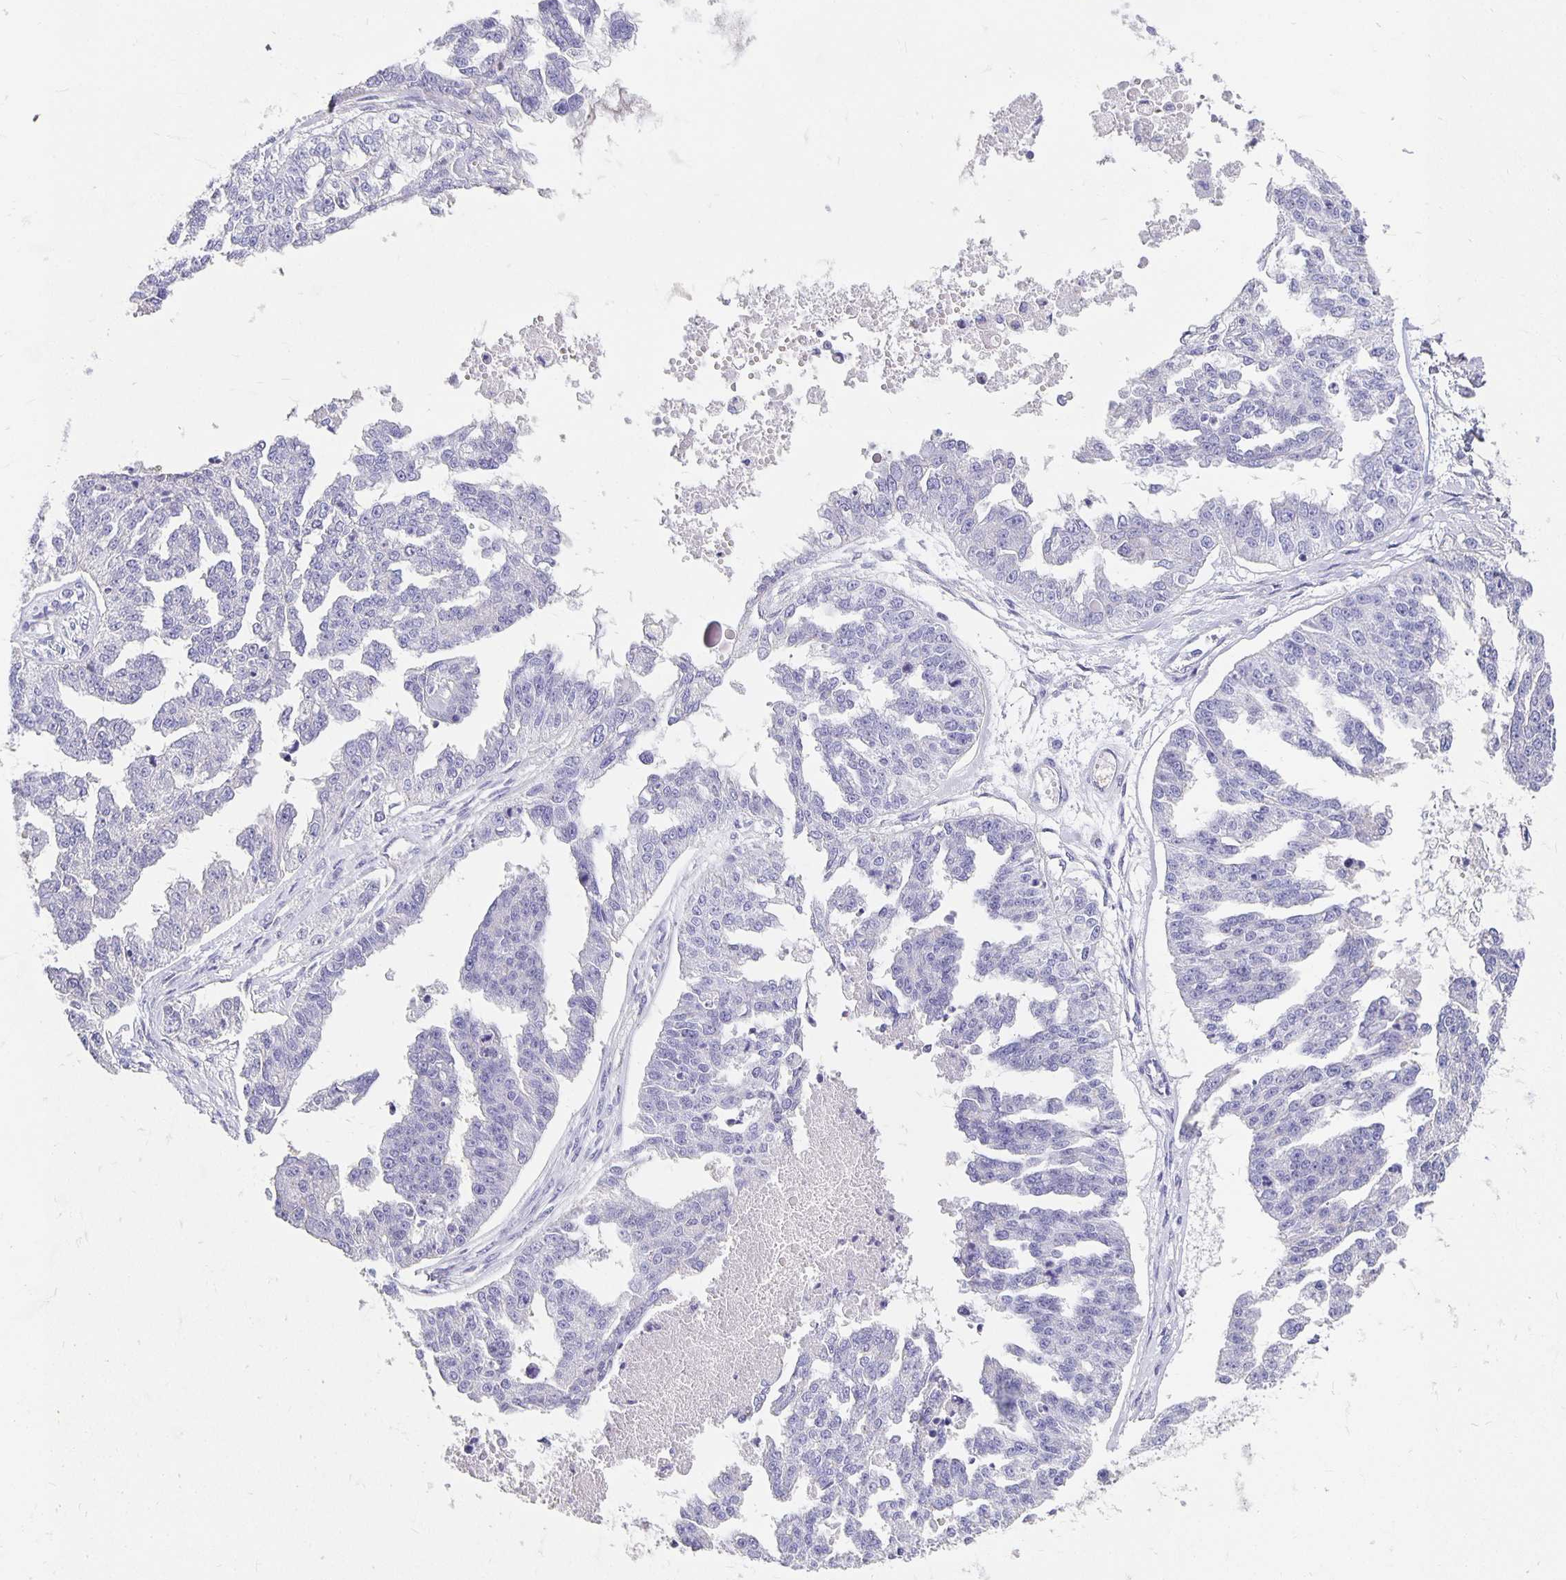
{"staining": {"intensity": "negative", "quantity": "none", "location": "none"}, "tissue": "ovarian cancer", "cell_type": "Tumor cells", "image_type": "cancer", "snomed": [{"axis": "morphology", "description": "Cystadenocarcinoma, serous, NOS"}, {"axis": "topography", "description": "Ovary"}], "caption": "DAB immunohistochemical staining of human serous cystadenocarcinoma (ovarian) displays no significant expression in tumor cells.", "gene": "APOB", "patient": {"sex": "female", "age": 58}}